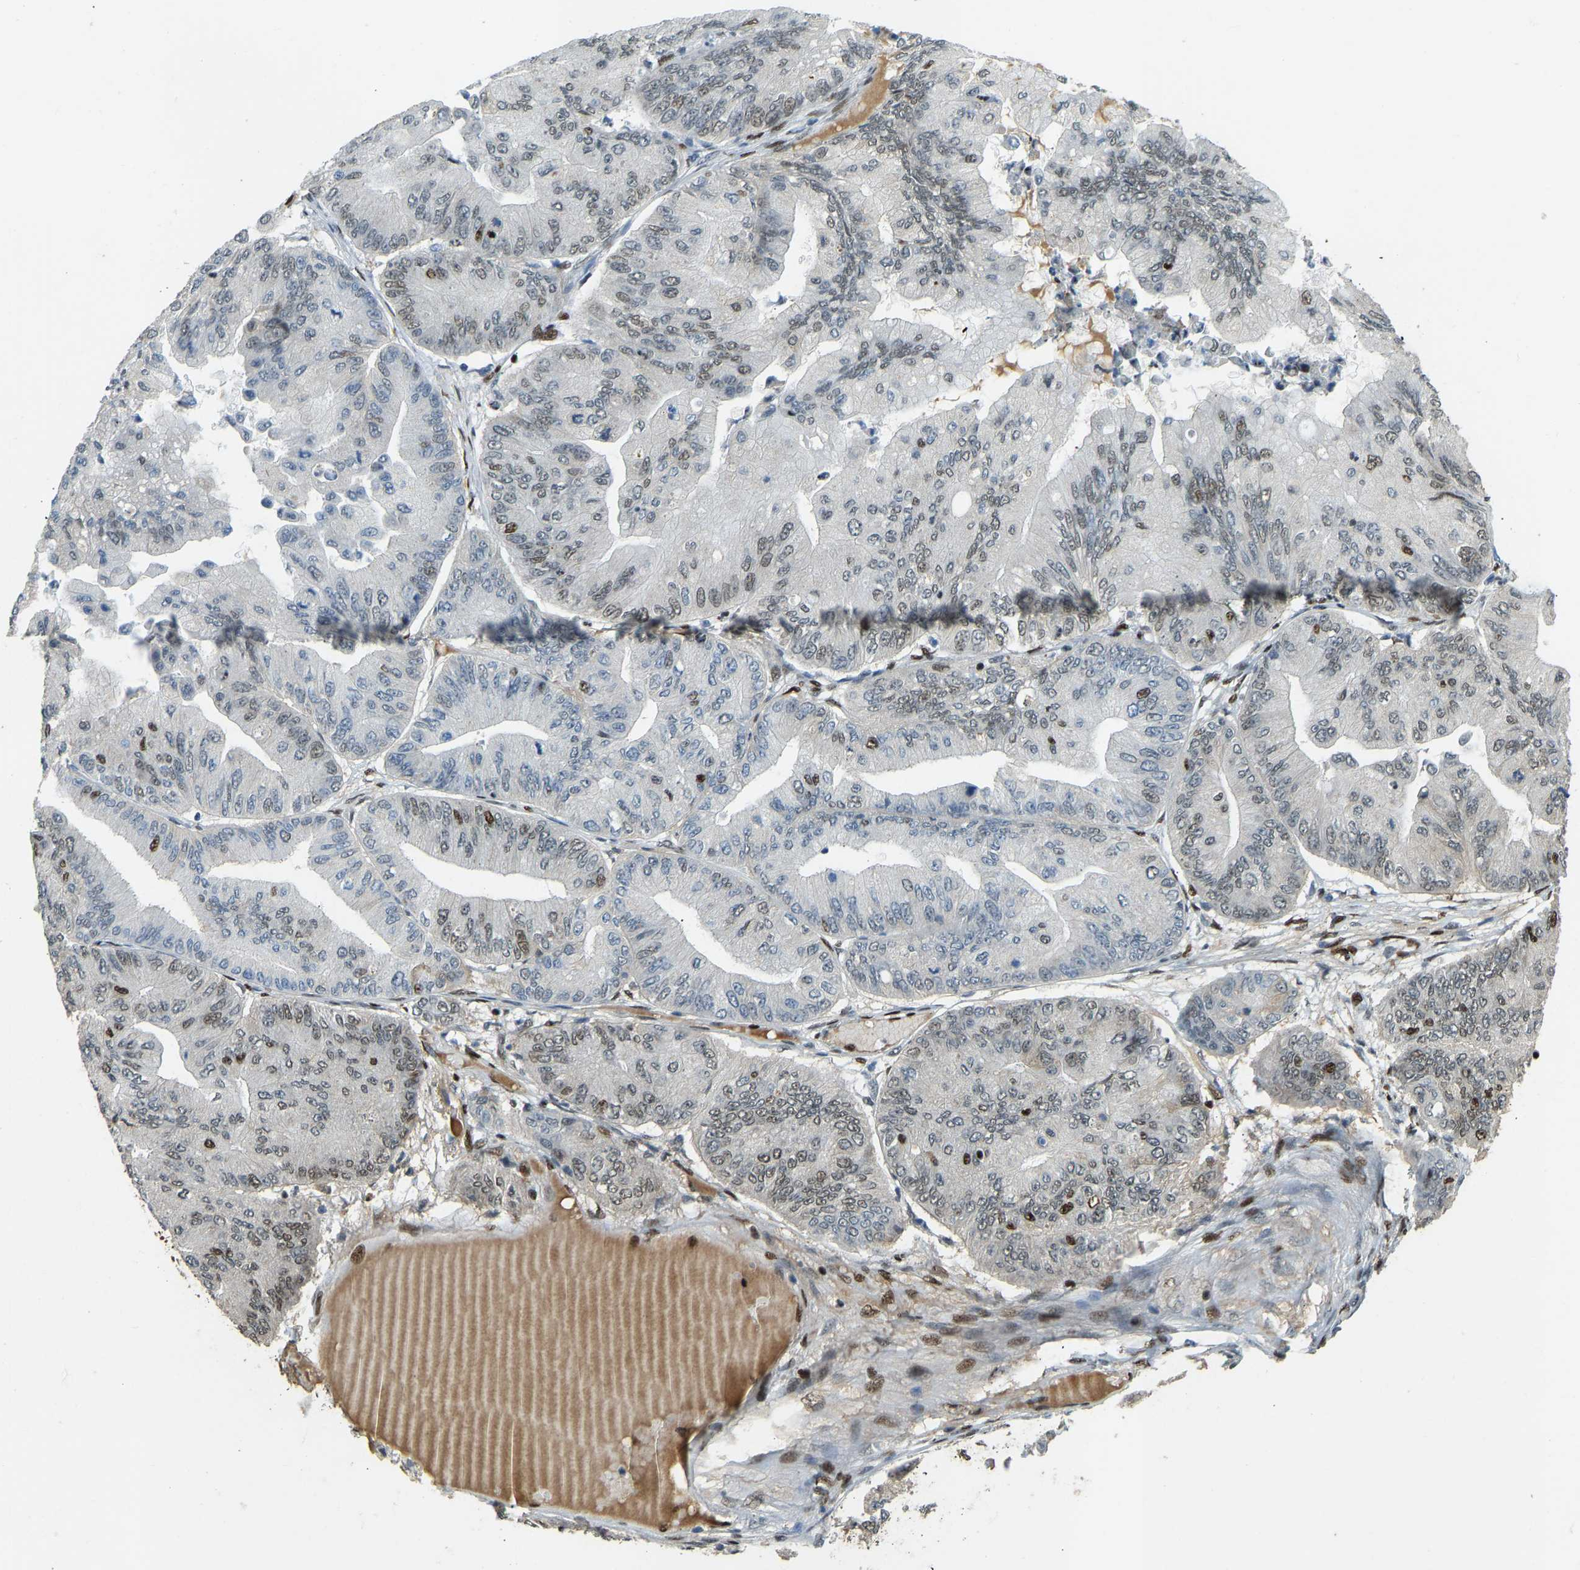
{"staining": {"intensity": "moderate", "quantity": "<25%", "location": "nuclear"}, "tissue": "ovarian cancer", "cell_type": "Tumor cells", "image_type": "cancer", "snomed": [{"axis": "morphology", "description": "Cystadenocarcinoma, mucinous, NOS"}, {"axis": "topography", "description": "Ovary"}], "caption": "There is low levels of moderate nuclear positivity in tumor cells of ovarian cancer (mucinous cystadenocarcinoma), as demonstrated by immunohistochemical staining (brown color).", "gene": "FOXK1", "patient": {"sex": "female", "age": 61}}